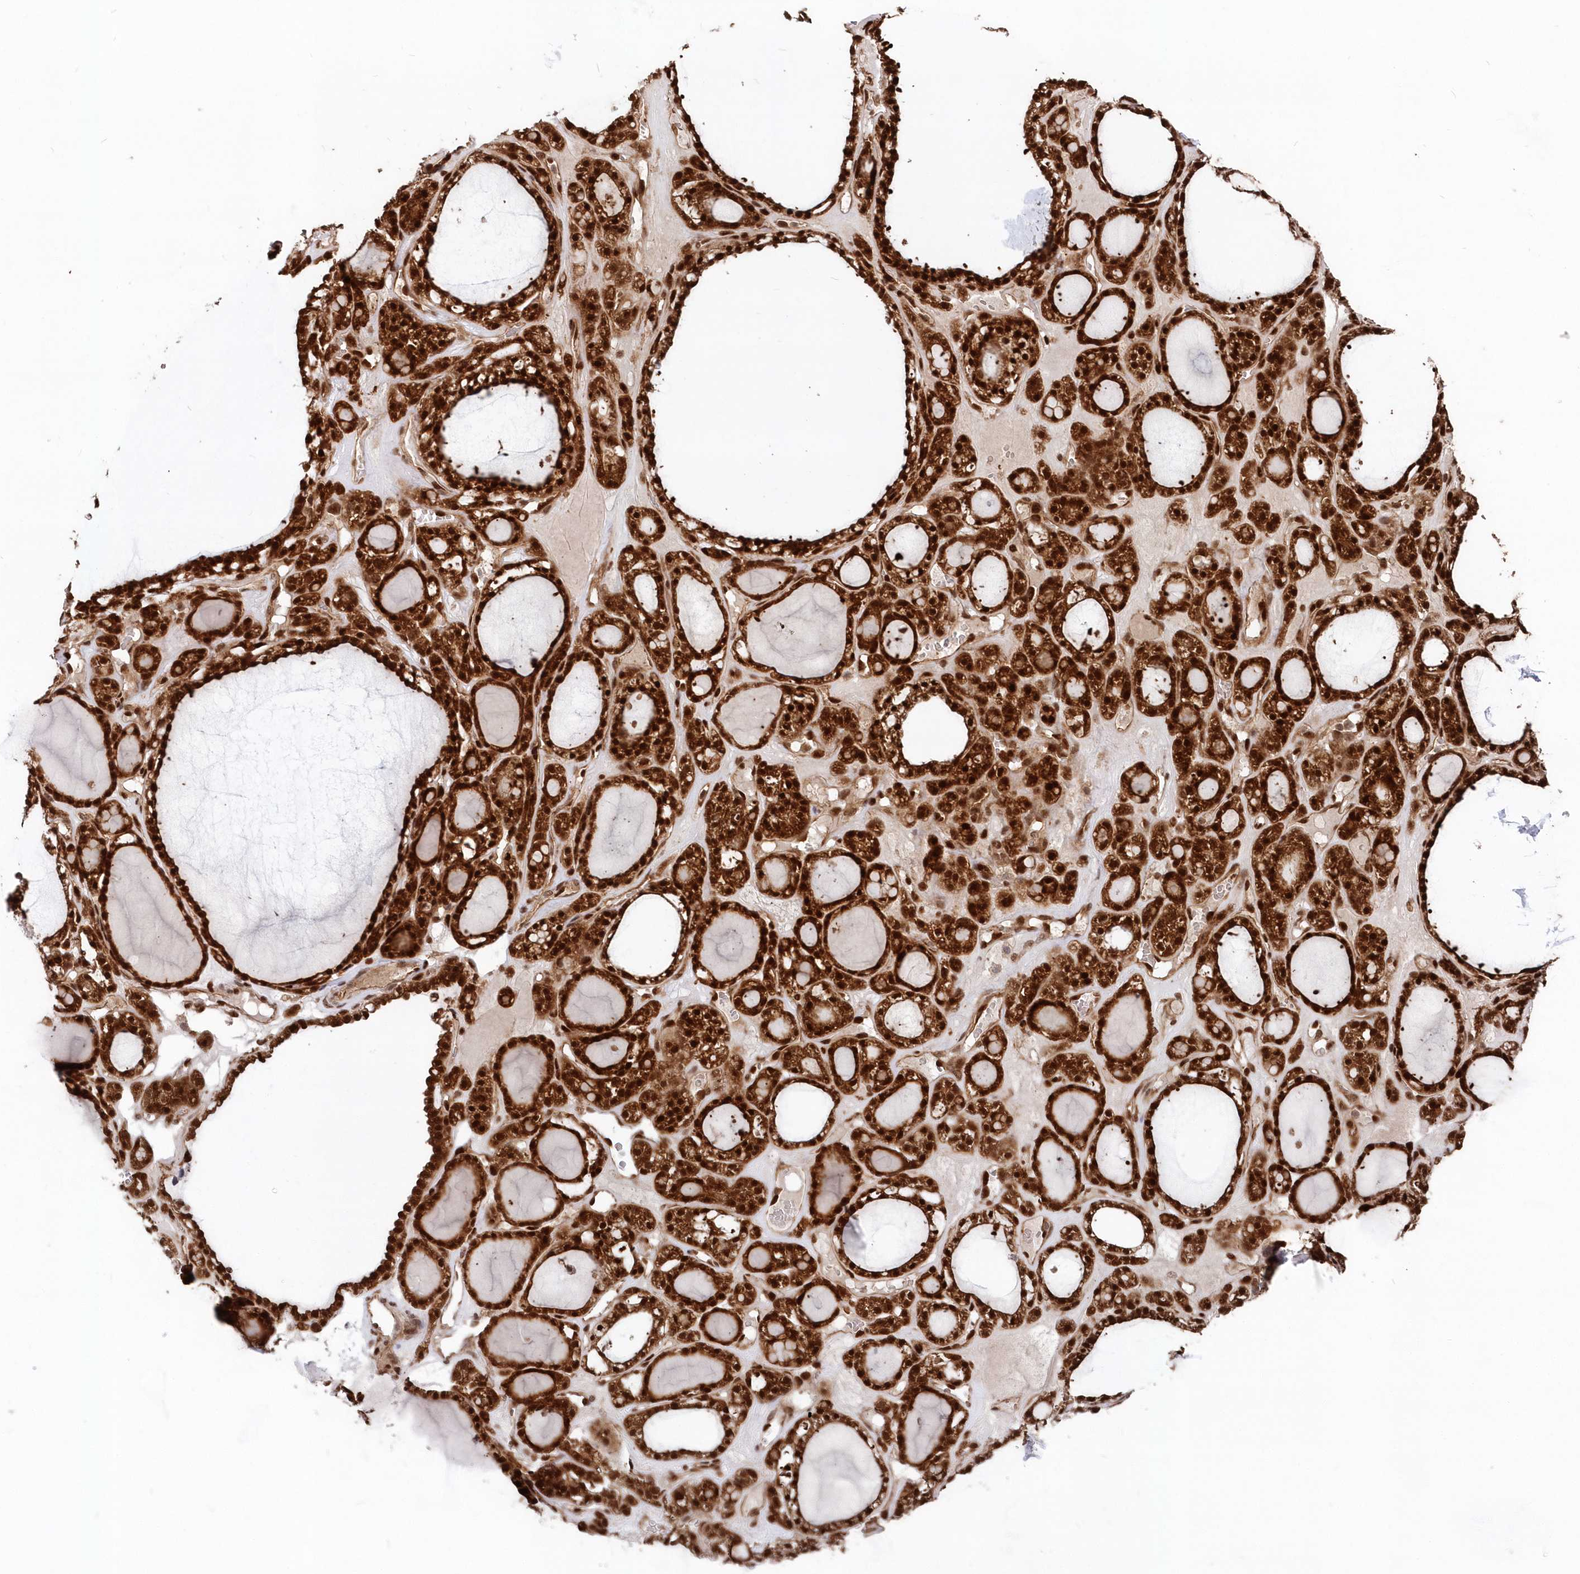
{"staining": {"intensity": "strong", "quantity": ">75%", "location": "cytoplasmic/membranous,nuclear"}, "tissue": "thyroid gland", "cell_type": "Glandular cells", "image_type": "normal", "snomed": [{"axis": "morphology", "description": "Normal tissue, NOS"}, {"axis": "topography", "description": "Thyroid gland"}], "caption": "Normal thyroid gland displays strong cytoplasmic/membranous,nuclear staining in approximately >75% of glandular cells, visualized by immunohistochemistry.", "gene": "ABHD14B", "patient": {"sex": "female", "age": 28}}